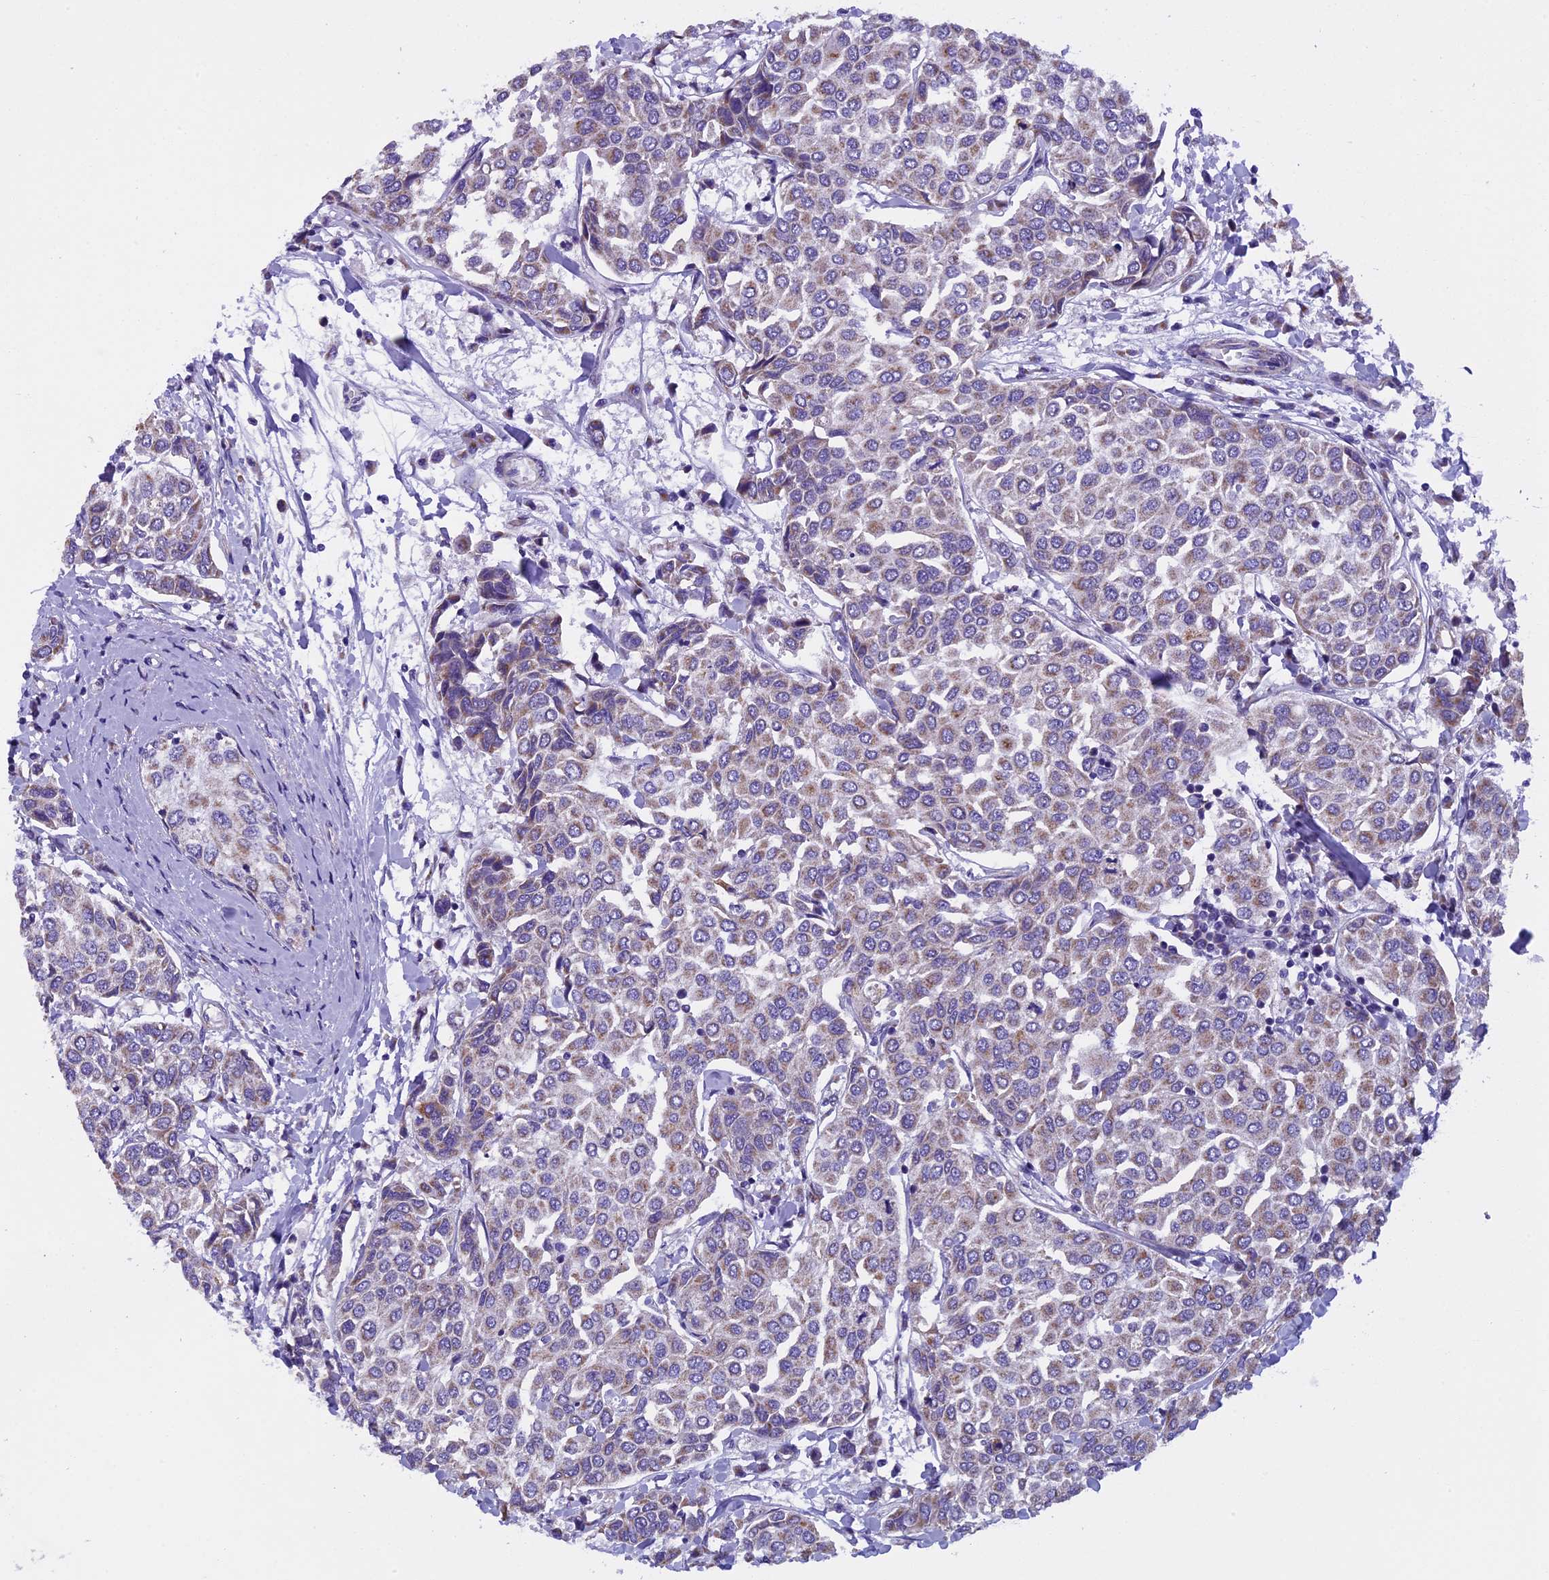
{"staining": {"intensity": "weak", "quantity": ">75%", "location": "cytoplasmic/membranous"}, "tissue": "breast cancer", "cell_type": "Tumor cells", "image_type": "cancer", "snomed": [{"axis": "morphology", "description": "Duct carcinoma"}, {"axis": "topography", "description": "Breast"}], "caption": "Protein expression analysis of breast cancer demonstrates weak cytoplasmic/membranous staining in about >75% of tumor cells.", "gene": "ZNF317", "patient": {"sex": "female", "age": 55}}